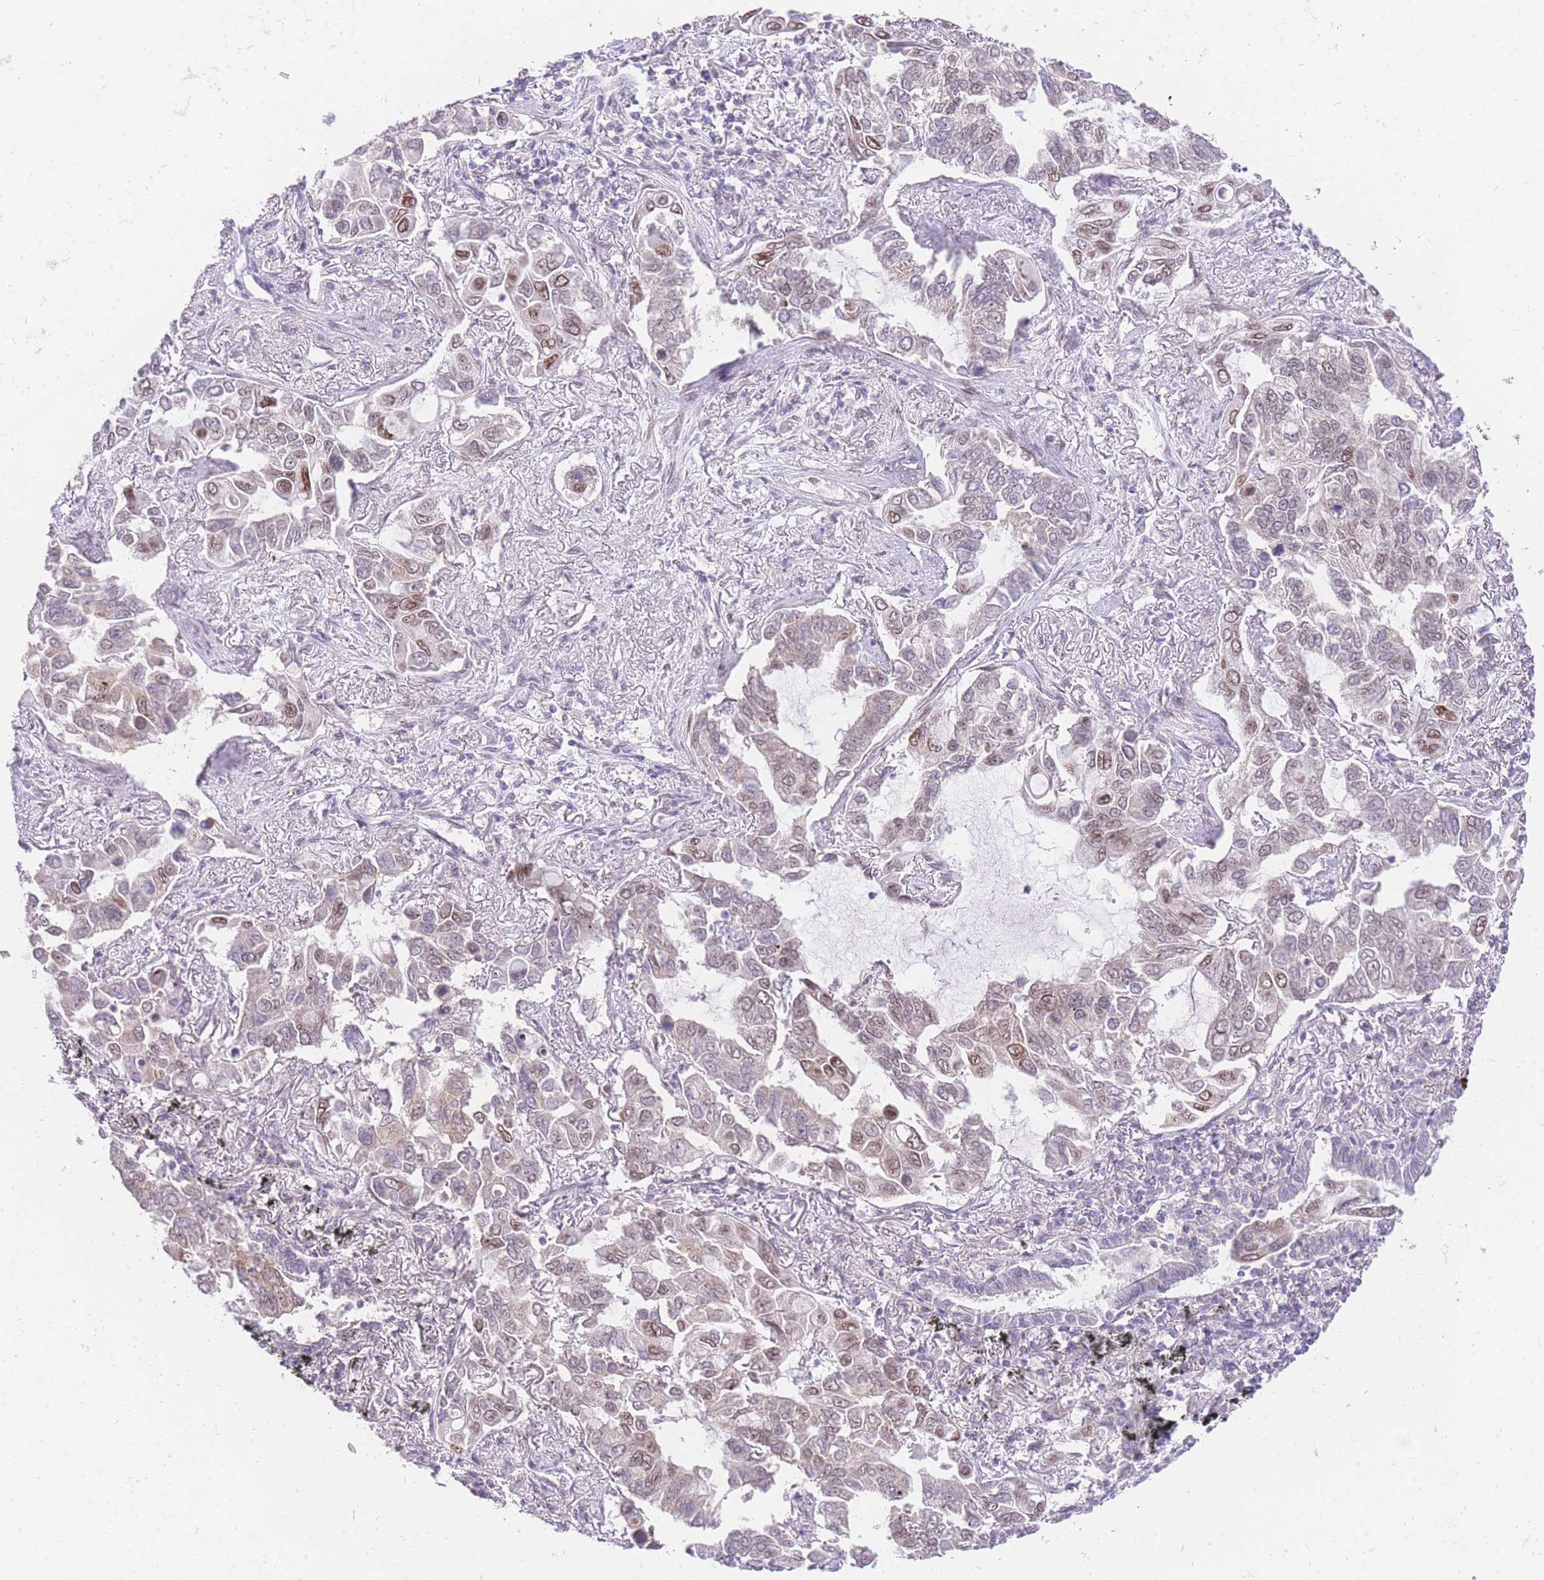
{"staining": {"intensity": "moderate", "quantity": "<25%", "location": "cytoplasmic/membranous,nuclear"}, "tissue": "lung cancer", "cell_type": "Tumor cells", "image_type": "cancer", "snomed": [{"axis": "morphology", "description": "Adenocarcinoma, NOS"}, {"axis": "topography", "description": "Lung"}], "caption": "Immunohistochemistry (IHC) of adenocarcinoma (lung) shows low levels of moderate cytoplasmic/membranous and nuclear positivity in about <25% of tumor cells. (IHC, brightfield microscopy, high magnification).", "gene": "STK39", "patient": {"sex": "male", "age": 64}}